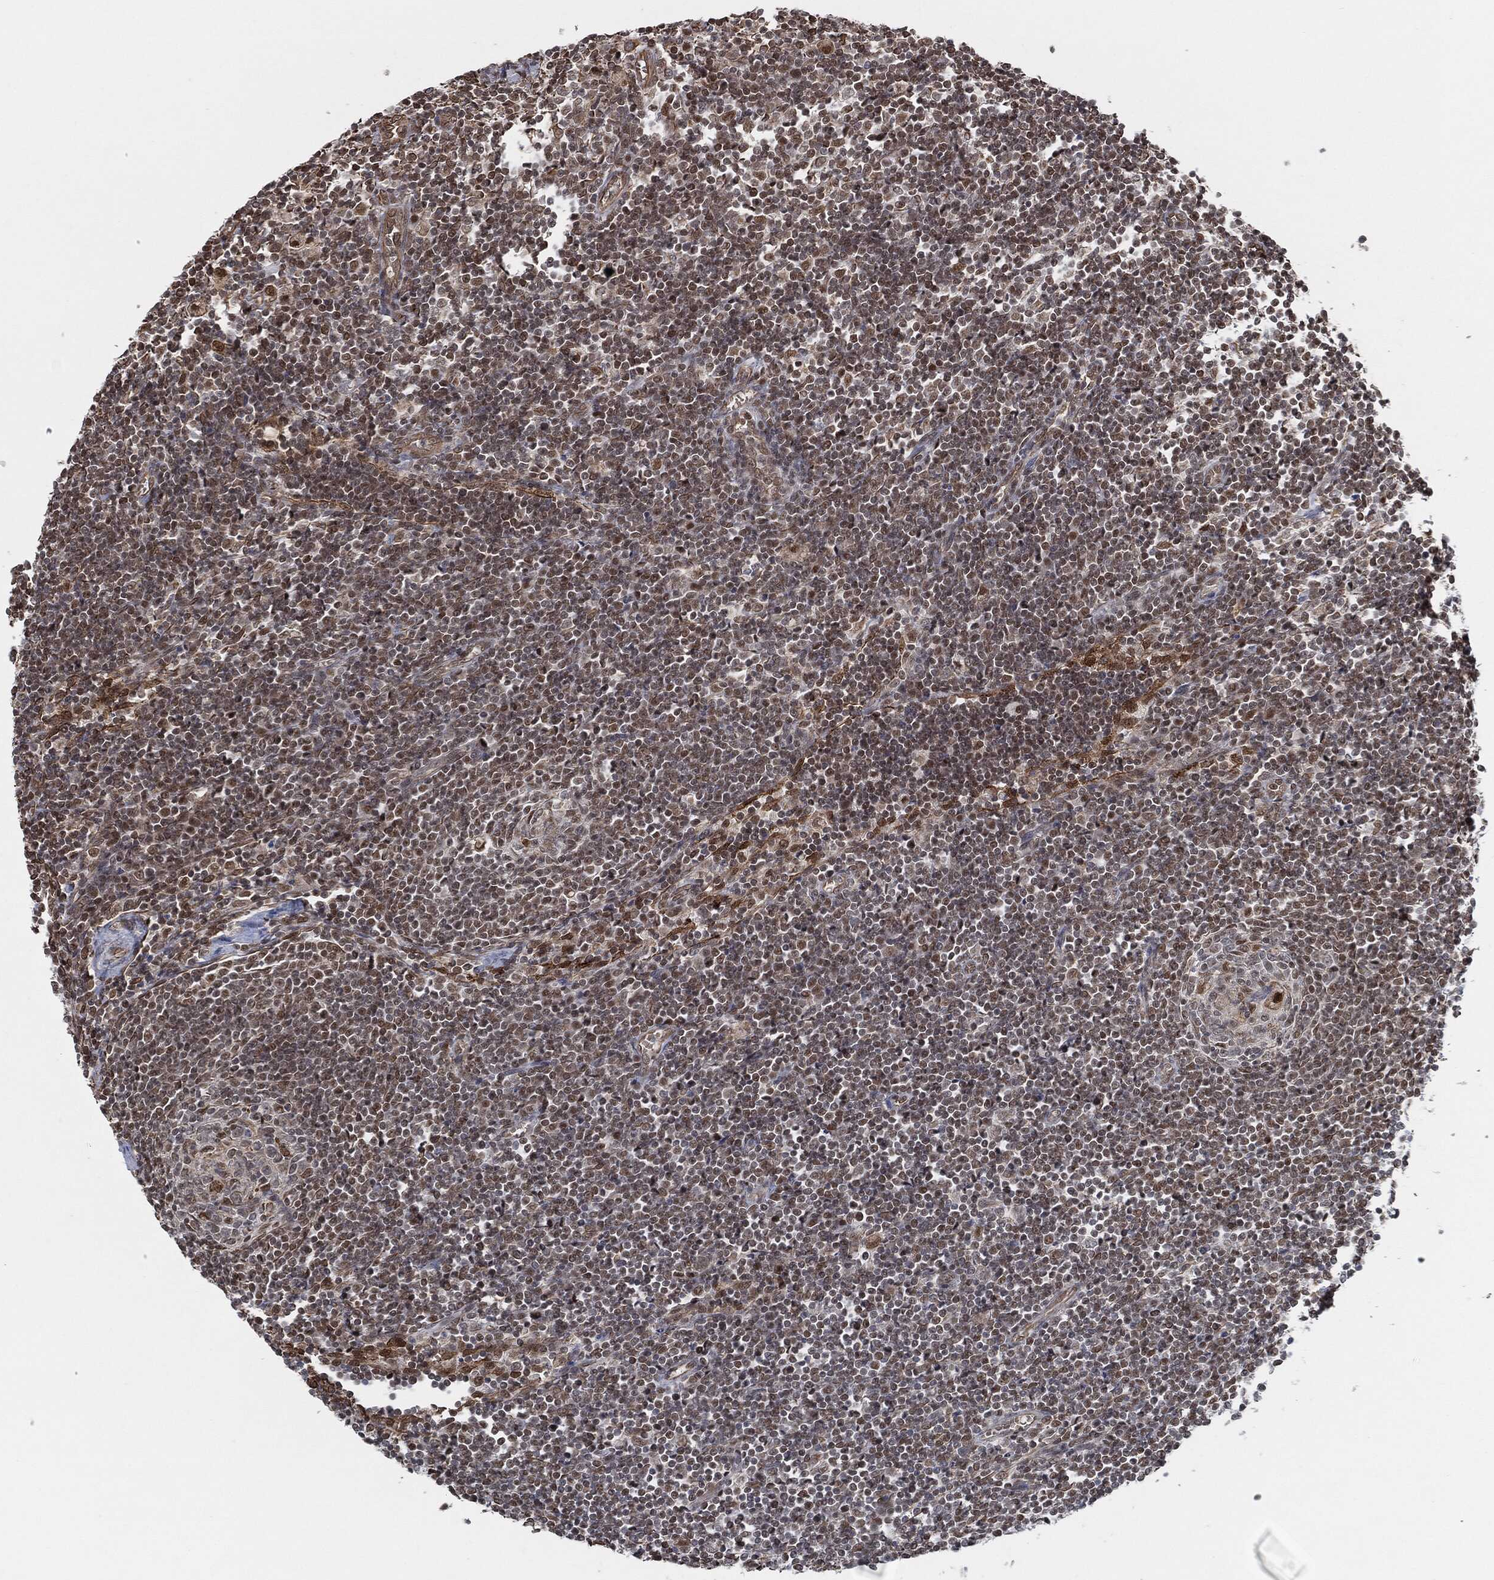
{"staining": {"intensity": "moderate", "quantity": "<25%", "location": "nuclear"}, "tissue": "lymph node", "cell_type": "Non-germinal center cells", "image_type": "normal", "snomed": [{"axis": "morphology", "description": "Normal tissue, NOS"}, {"axis": "morphology", "description": "Adenocarcinoma, NOS"}, {"axis": "topography", "description": "Lymph node"}, {"axis": "topography", "description": "Pancreas"}], "caption": "DAB immunohistochemical staining of unremarkable lymph node displays moderate nuclear protein expression in about <25% of non-germinal center cells. (IHC, brightfield microscopy, high magnification).", "gene": "TP53RK", "patient": {"sex": "female", "age": 58}}